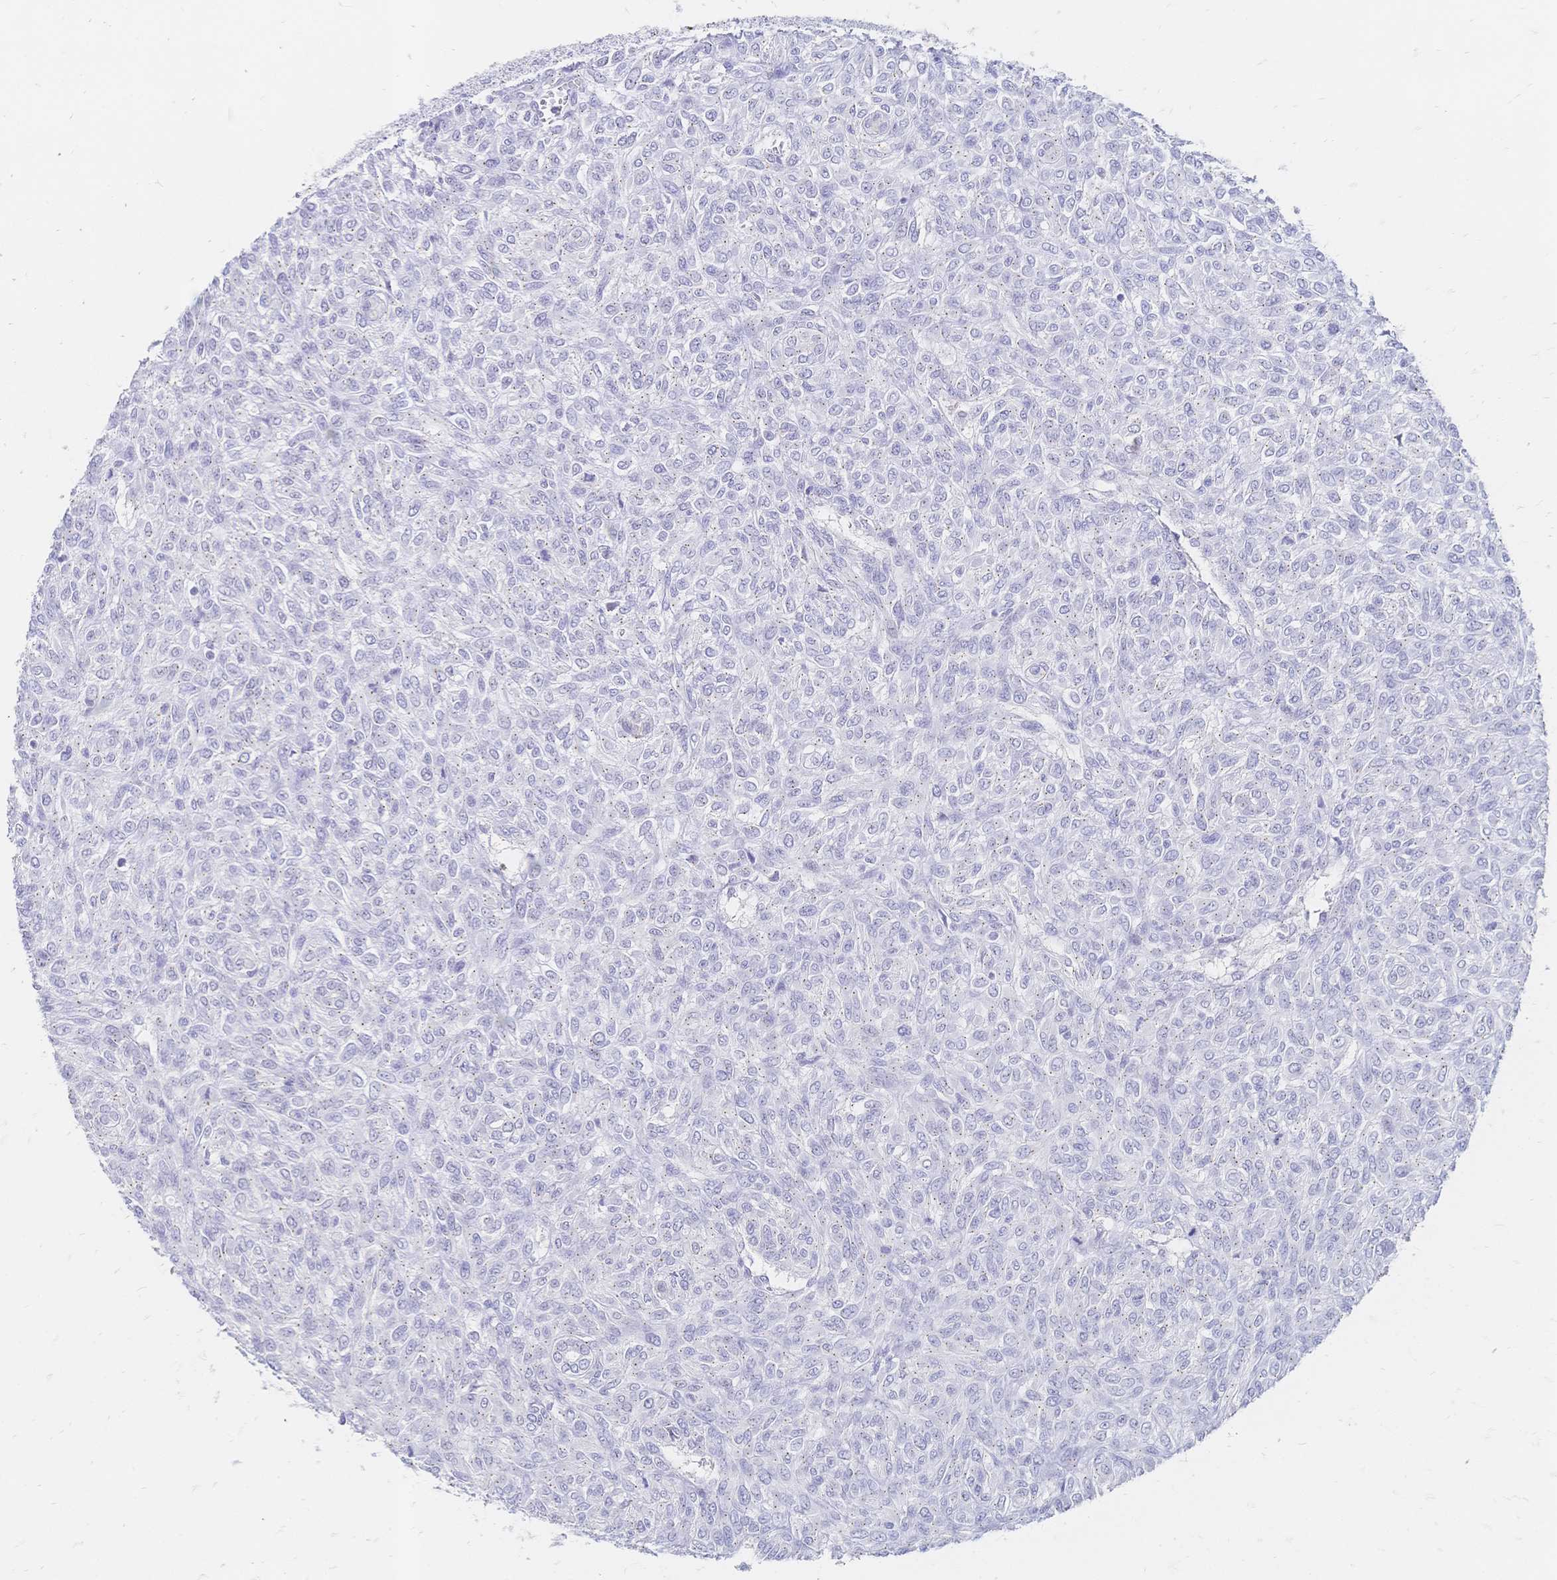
{"staining": {"intensity": "negative", "quantity": "none", "location": "none"}, "tissue": "renal cancer", "cell_type": "Tumor cells", "image_type": "cancer", "snomed": [{"axis": "morphology", "description": "Adenocarcinoma, NOS"}, {"axis": "topography", "description": "Kidney"}], "caption": "Renal cancer was stained to show a protein in brown. There is no significant staining in tumor cells.", "gene": "PSORS1C2", "patient": {"sex": "male", "age": 58}}